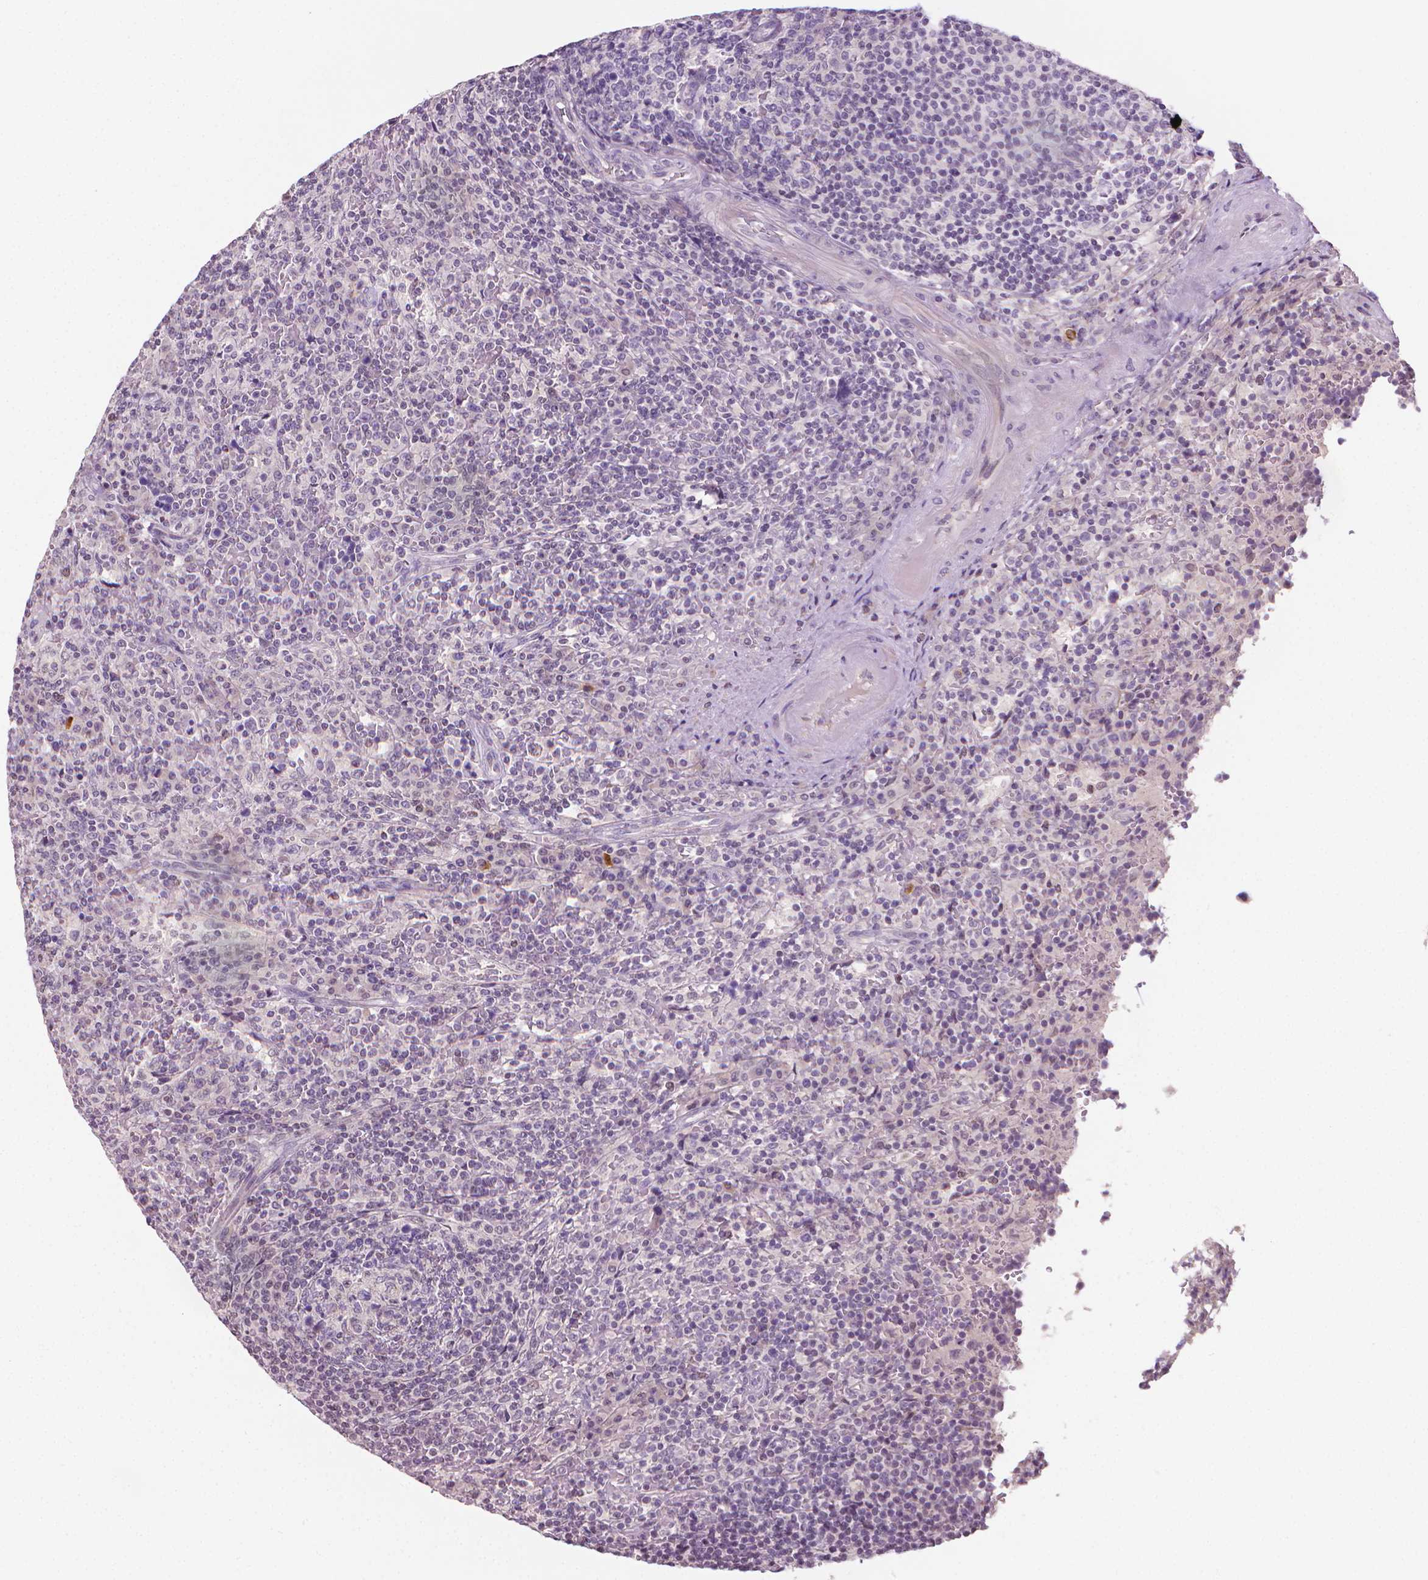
{"staining": {"intensity": "negative", "quantity": "none", "location": "none"}, "tissue": "lymphoma", "cell_type": "Tumor cells", "image_type": "cancer", "snomed": [{"axis": "morphology", "description": "Malignant lymphoma, non-Hodgkin's type, Low grade"}, {"axis": "topography", "description": "Spleen"}], "caption": "Histopathology image shows no protein positivity in tumor cells of lymphoma tissue.", "gene": "NCAN", "patient": {"sex": "male", "age": 62}}